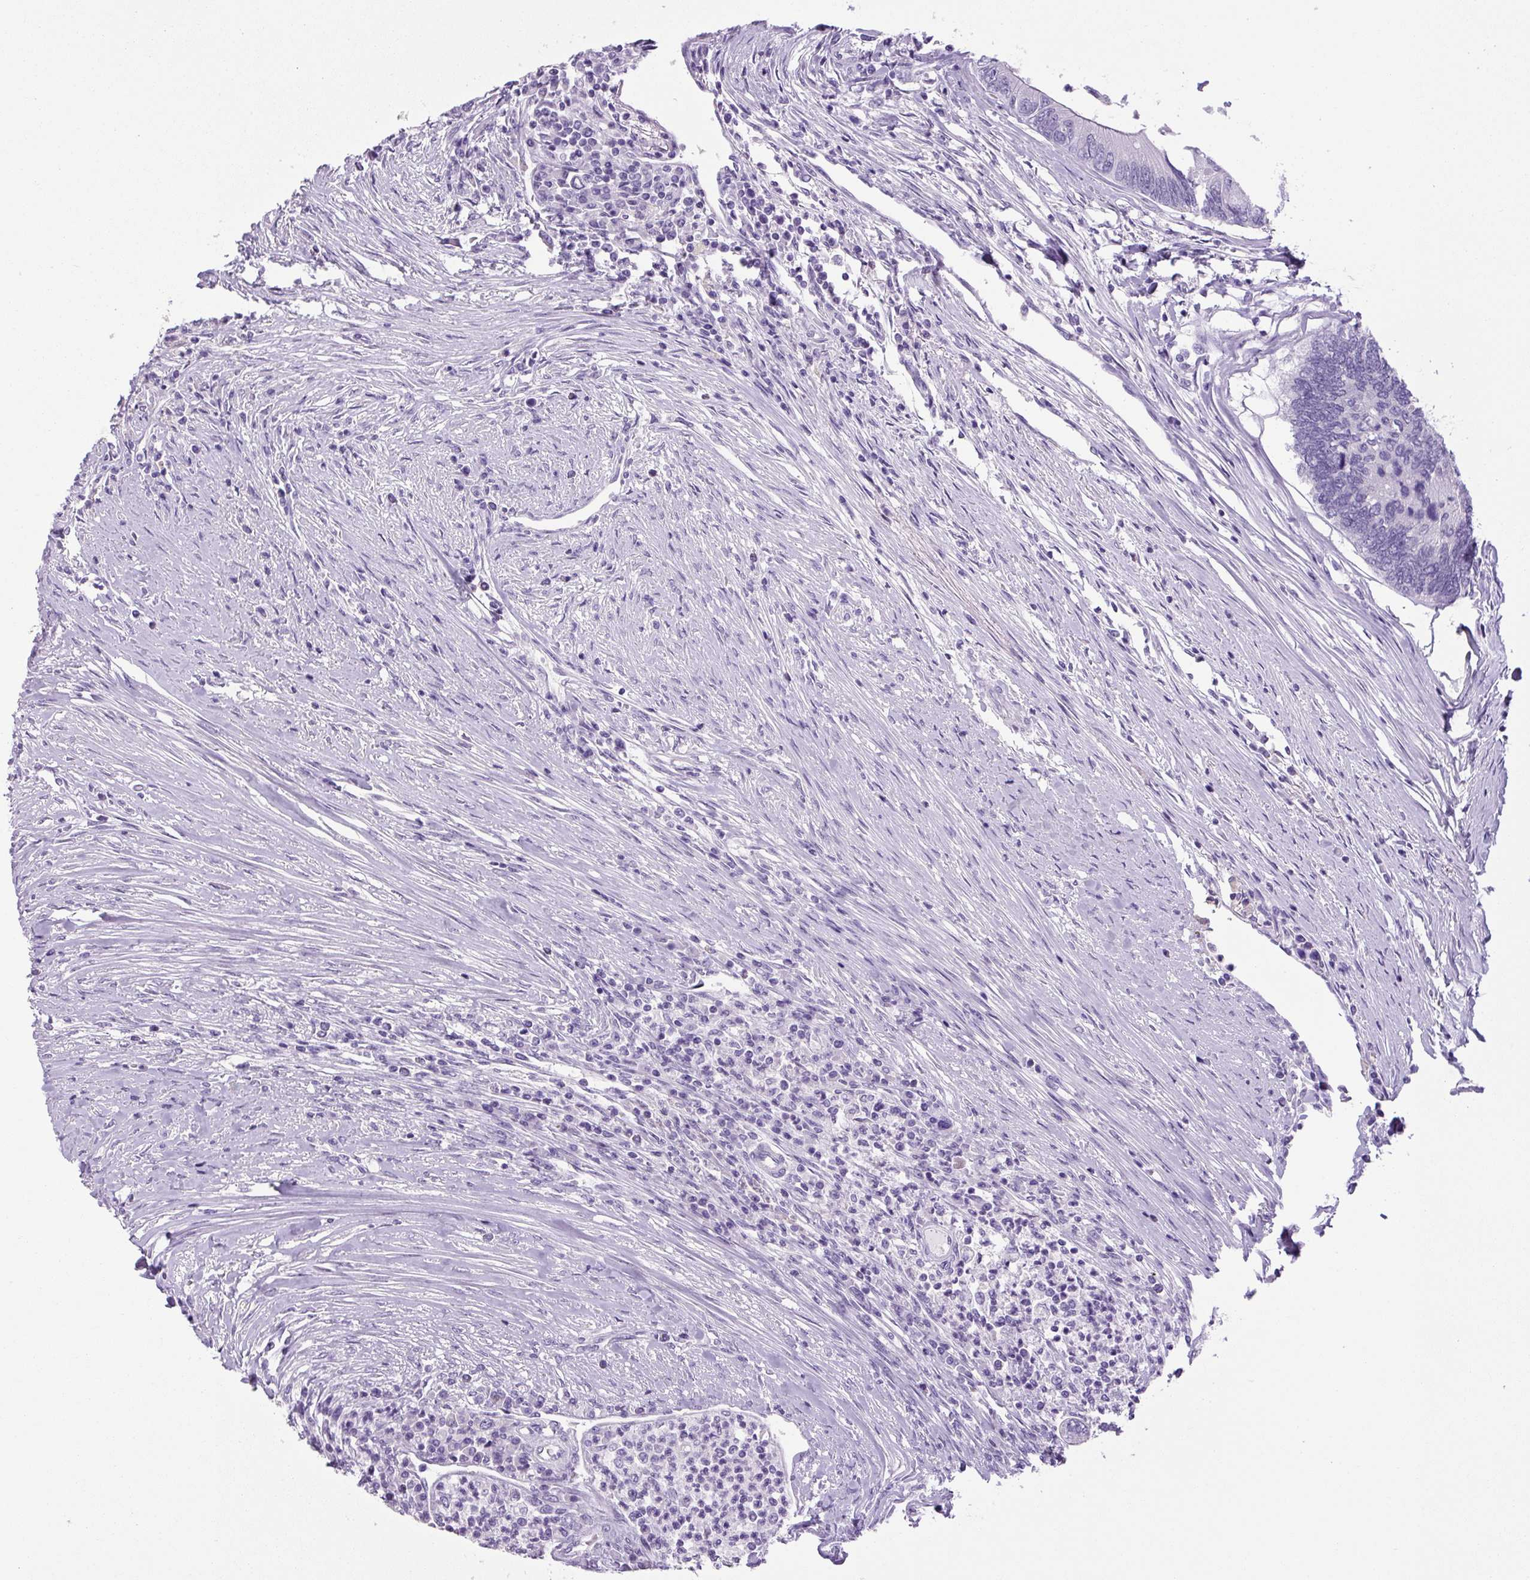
{"staining": {"intensity": "negative", "quantity": "none", "location": "none"}, "tissue": "colorectal cancer", "cell_type": "Tumor cells", "image_type": "cancer", "snomed": [{"axis": "morphology", "description": "Adenocarcinoma, NOS"}, {"axis": "topography", "description": "Colon"}], "caption": "Immunohistochemical staining of adenocarcinoma (colorectal) shows no significant expression in tumor cells.", "gene": "CHGA", "patient": {"sex": "female", "age": 67}}